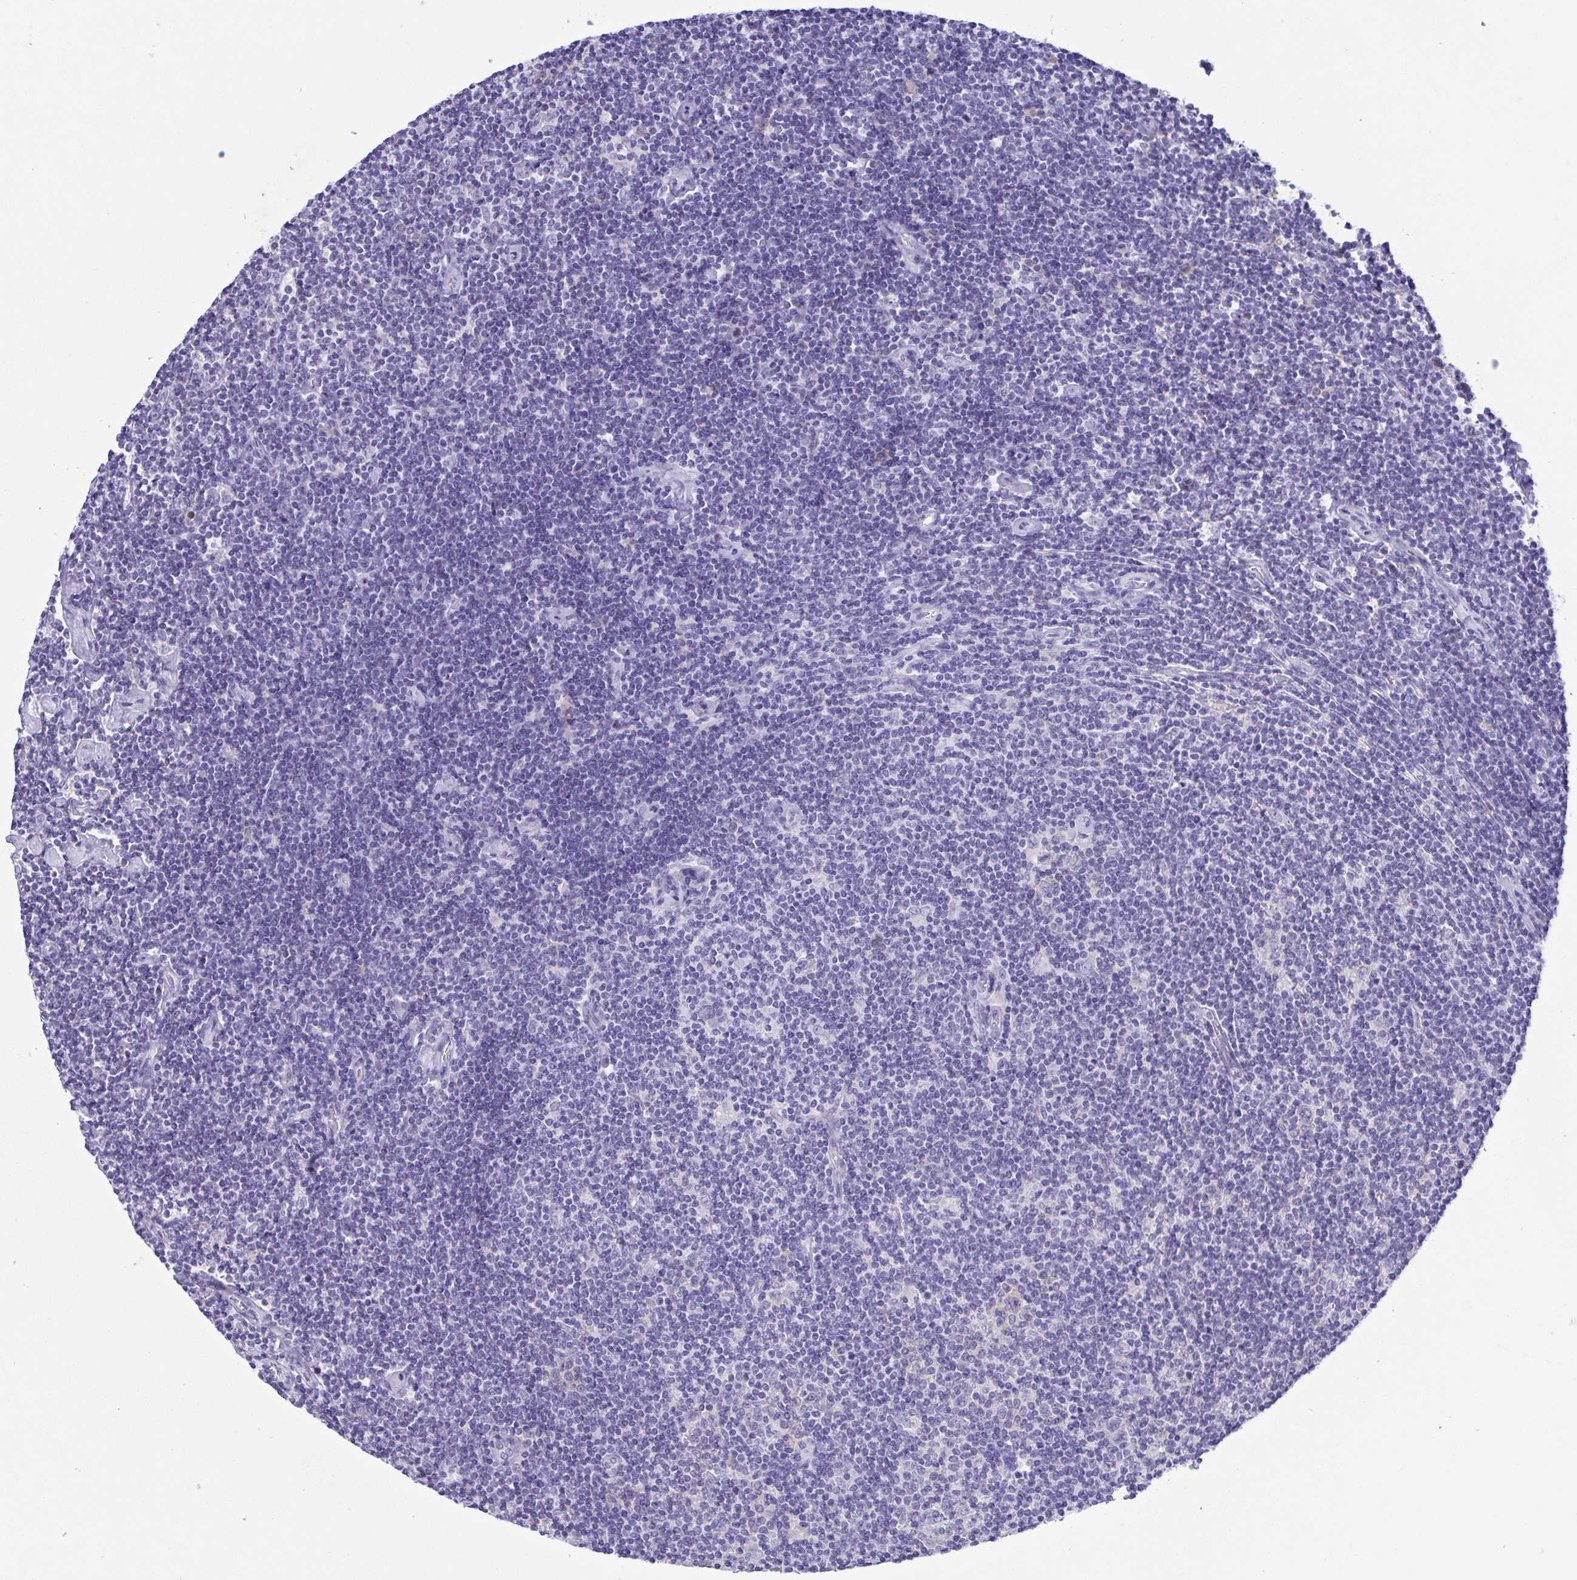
{"staining": {"intensity": "negative", "quantity": "none", "location": "none"}, "tissue": "lymphoma", "cell_type": "Tumor cells", "image_type": "cancer", "snomed": [{"axis": "morphology", "description": "Hodgkin's disease, NOS"}, {"axis": "topography", "description": "Lymph node"}], "caption": "DAB immunohistochemical staining of human Hodgkin's disease shows no significant staining in tumor cells.", "gene": "TNNI3", "patient": {"sex": "male", "age": 40}}